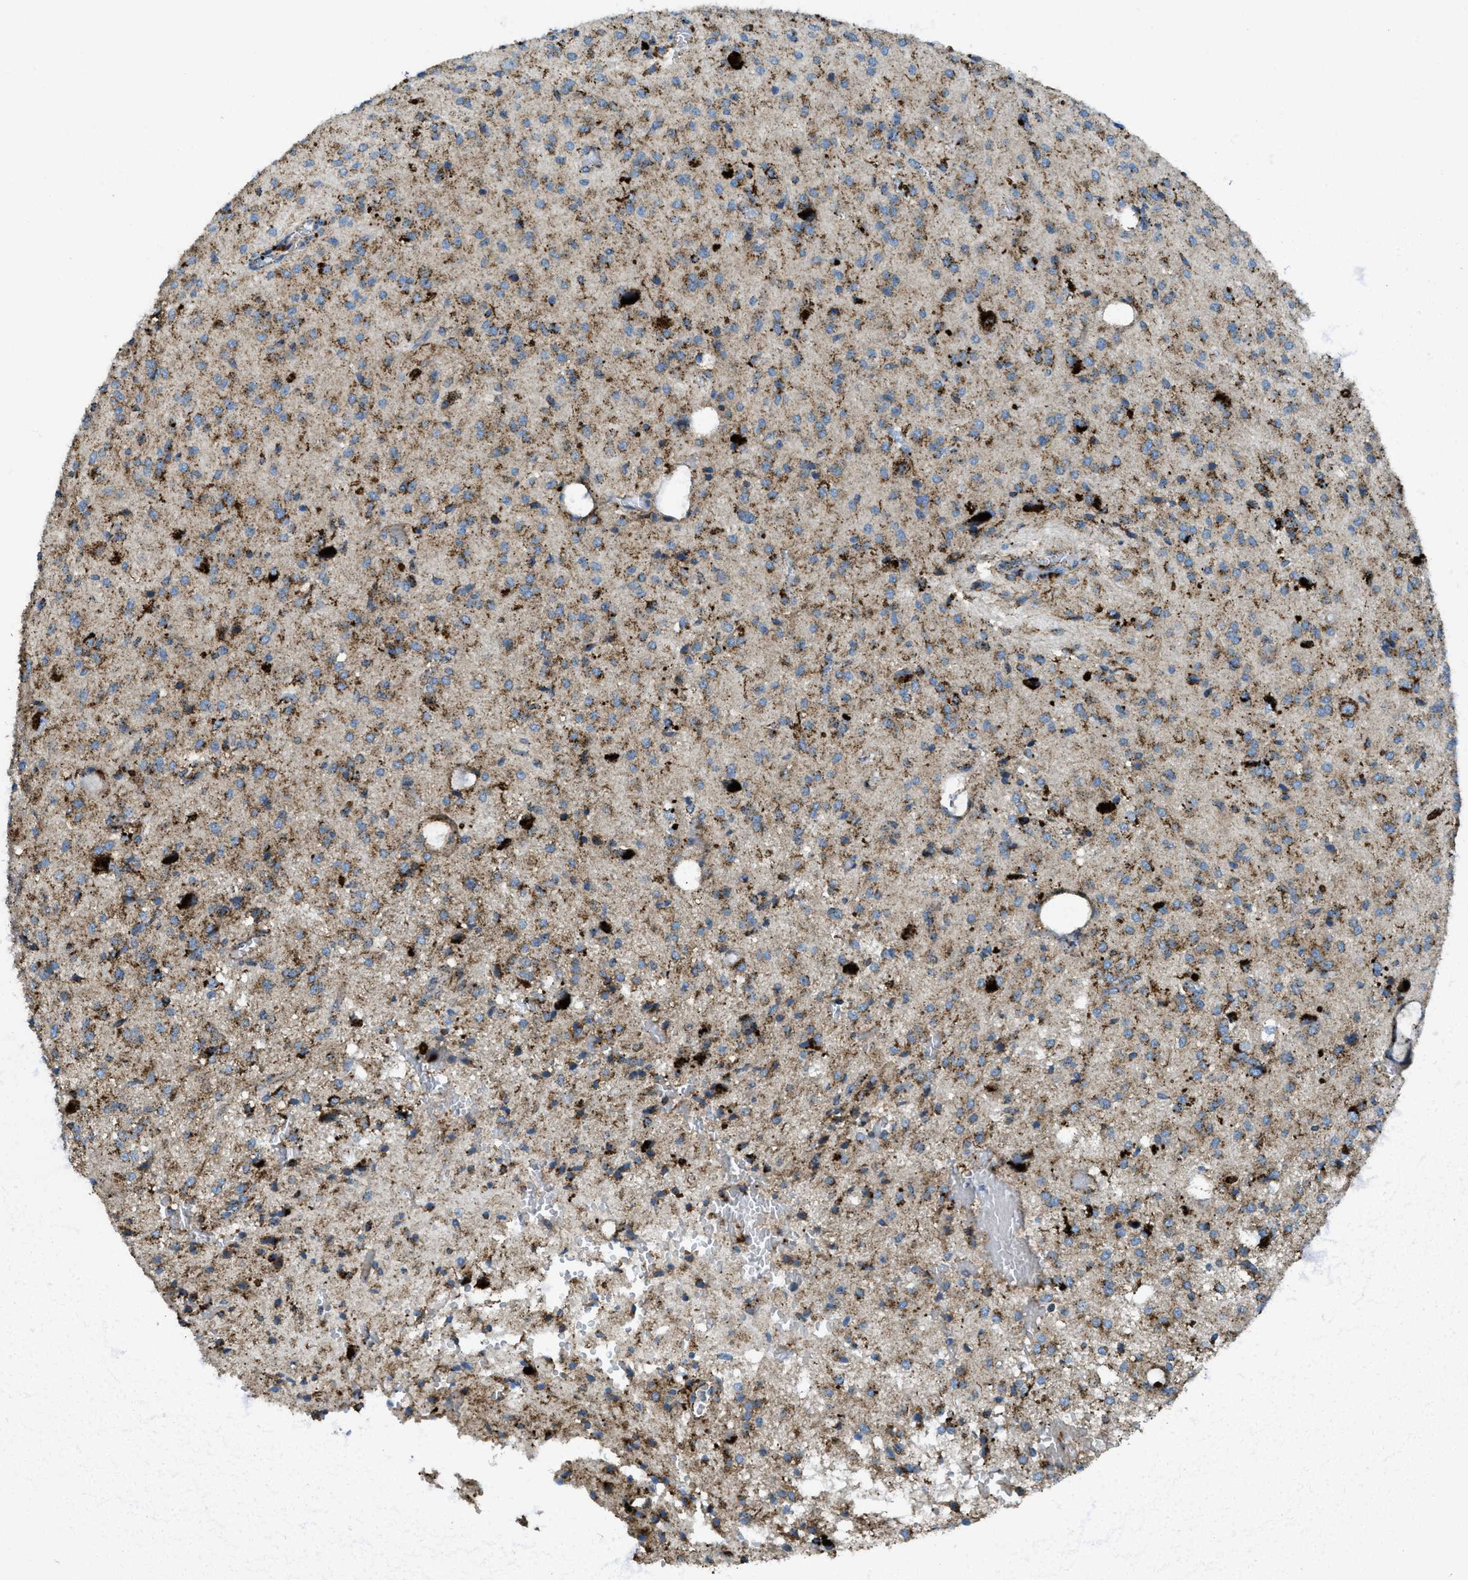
{"staining": {"intensity": "moderate", "quantity": ">75%", "location": "cytoplasmic/membranous"}, "tissue": "glioma", "cell_type": "Tumor cells", "image_type": "cancer", "snomed": [{"axis": "morphology", "description": "Glioma, malignant, High grade"}, {"axis": "topography", "description": "Brain"}], "caption": "Glioma tissue demonstrates moderate cytoplasmic/membranous staining in about >75% of tumor cells, visualized by immunohistochemistry. The staining was performed using DAB (3,3'-diaminobenzidine) to visualize the protein expression in brown, while the nuclei were stained in blue with hematoxylin (Magnification: 20x).", "gene": "SCARB2", "patient": {"sex": "female", "age": 59}}